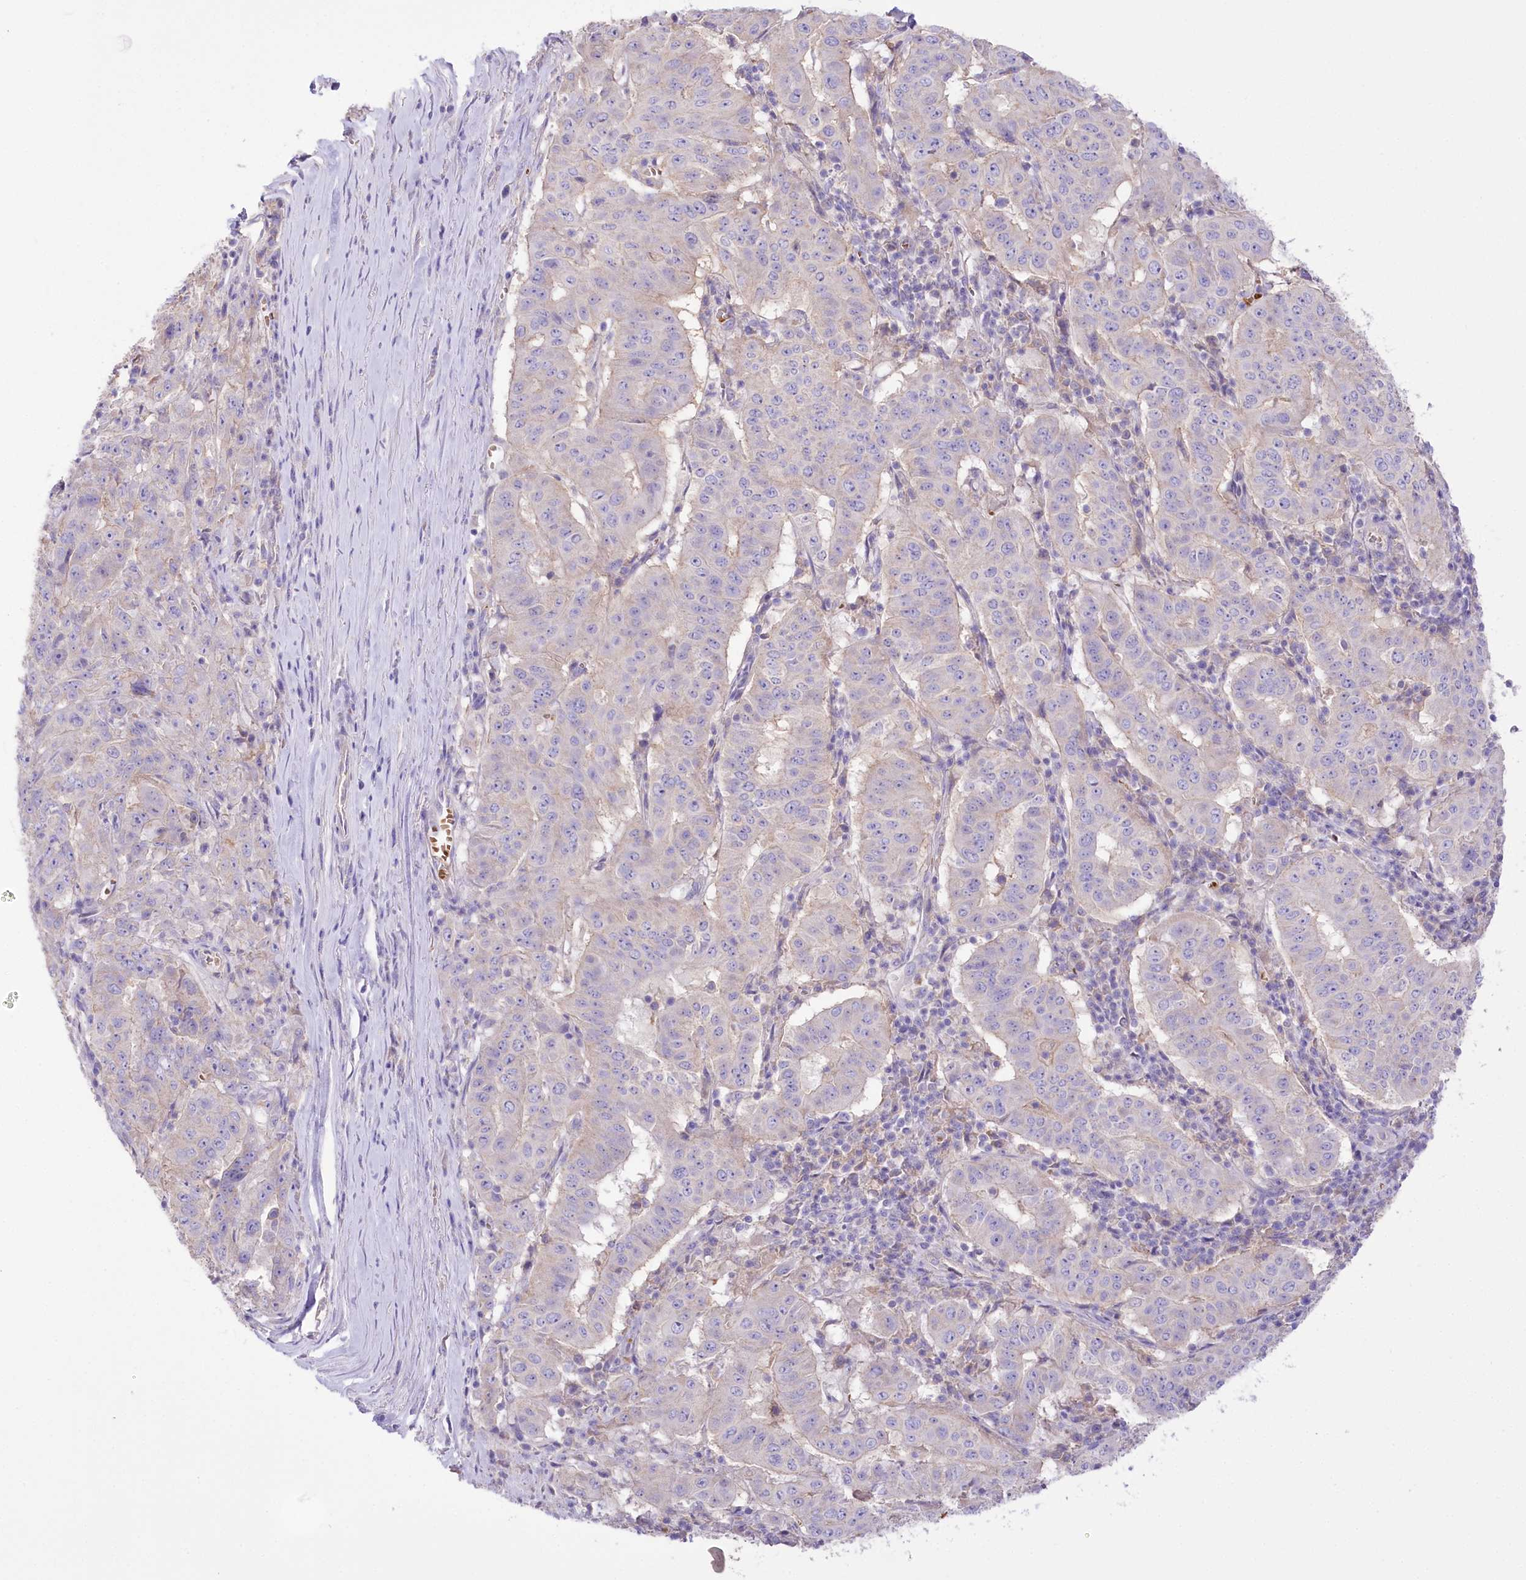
{"staining": {"intensity": "negative", "quantity": "none", "location": "none"}, "tissue": "pancreatic cancer", "cell_type": "Tumor cells", "image_type": "cancer", "snomed": [{"axis": "morphology", "description": "Adenocarcinoma, NOS"}, {"axis": "topography", "description": "Pancreas"}], "caption": "Immunohistochemistry (IHC) histopathology image of neoplastic tissue: human pancreatic adenocarcinoma stained with DAB (3,3'-diaminobenzidine) demonstrates no significant protein staining in tumor cells.", "gene": "PRSS53", "patient": {"sex": "male", "age": 63}}